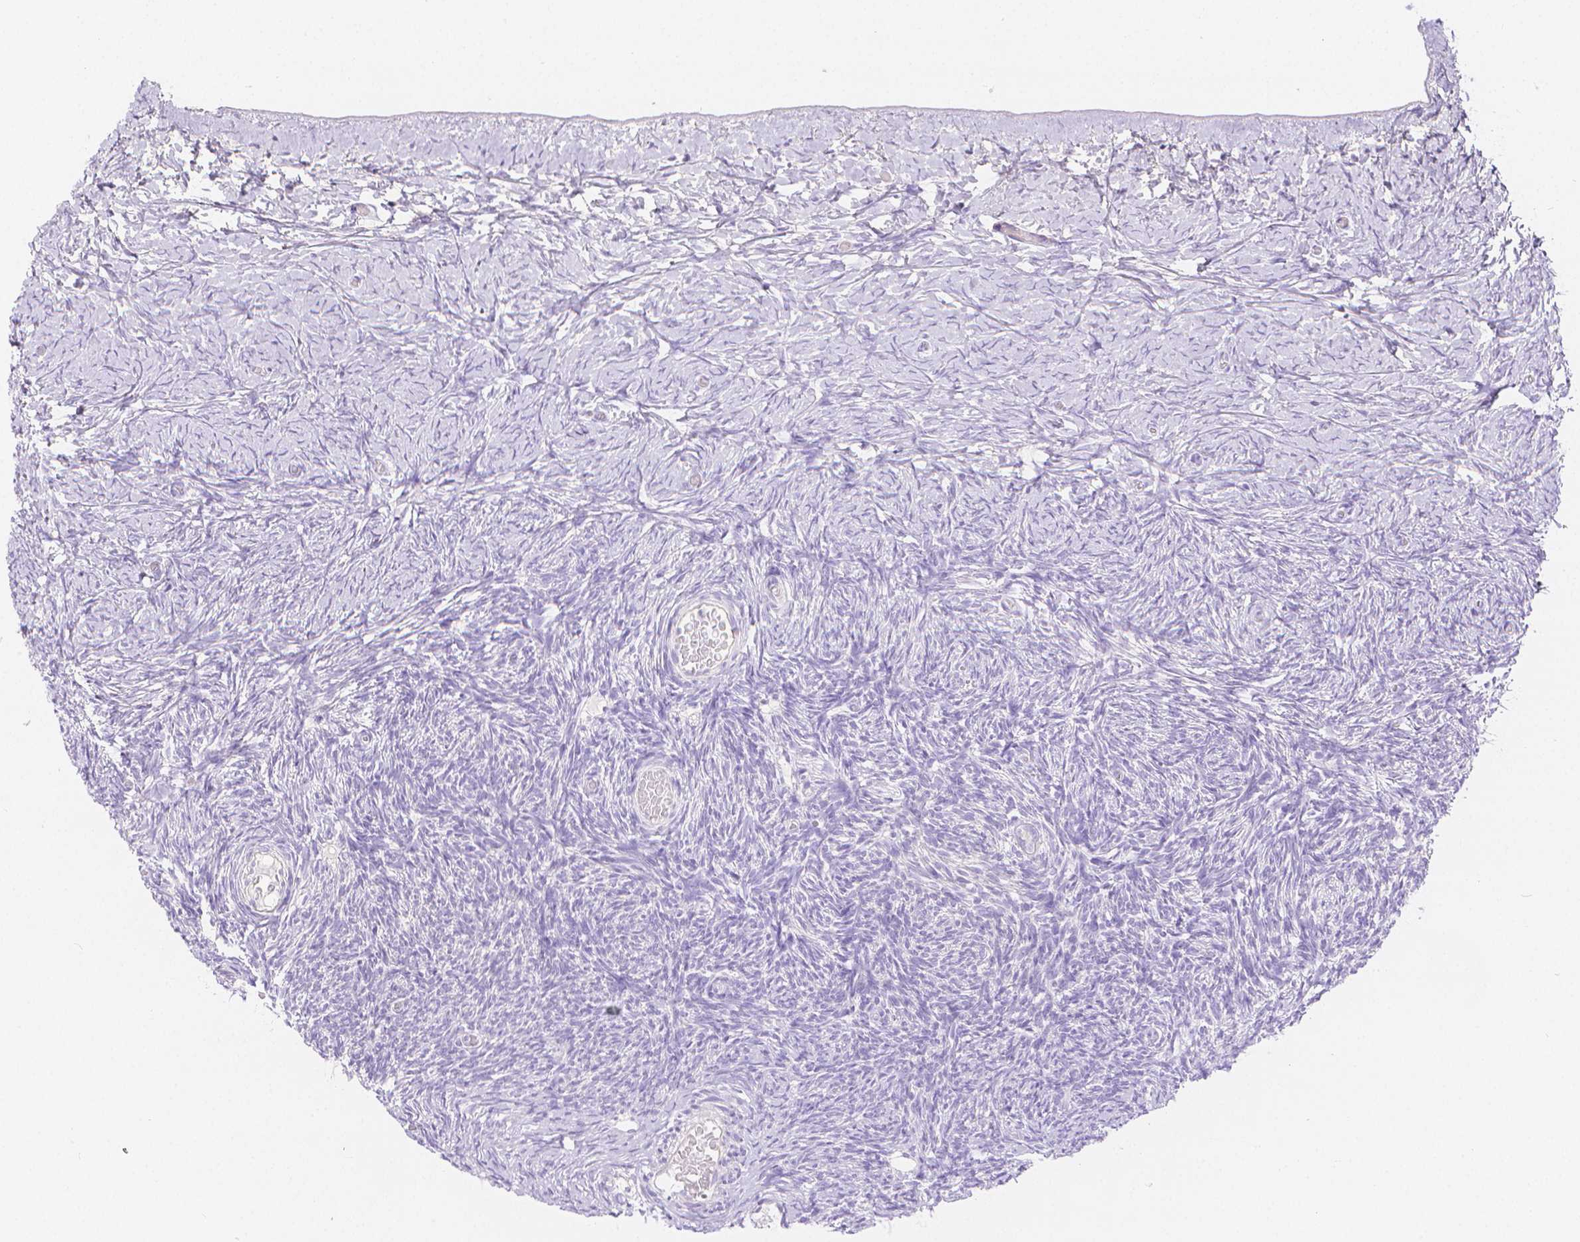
{"staining": {"intensity": "negative", "quantity": "none", "location": "none"}, "tissue": "ovary", "cell_type": "Follicle cells", "image_type": "normal", "snomed": [{"axis": "morphology", "description": "Normal tissue, NOS"}, {"axis": "topography", "description": "Ovary"}], "caption": "There is no significant staining in follicle cells of ovary. The staining was performed using DAB (3,3'-diaminobenzidine) to visualize the protein expression in brown, while the nuclei were stained in blue with hematoxylin (Magnification: 20x).", "gene": "SLC27A5", "patient": {"sex": "female", "age": 39}}